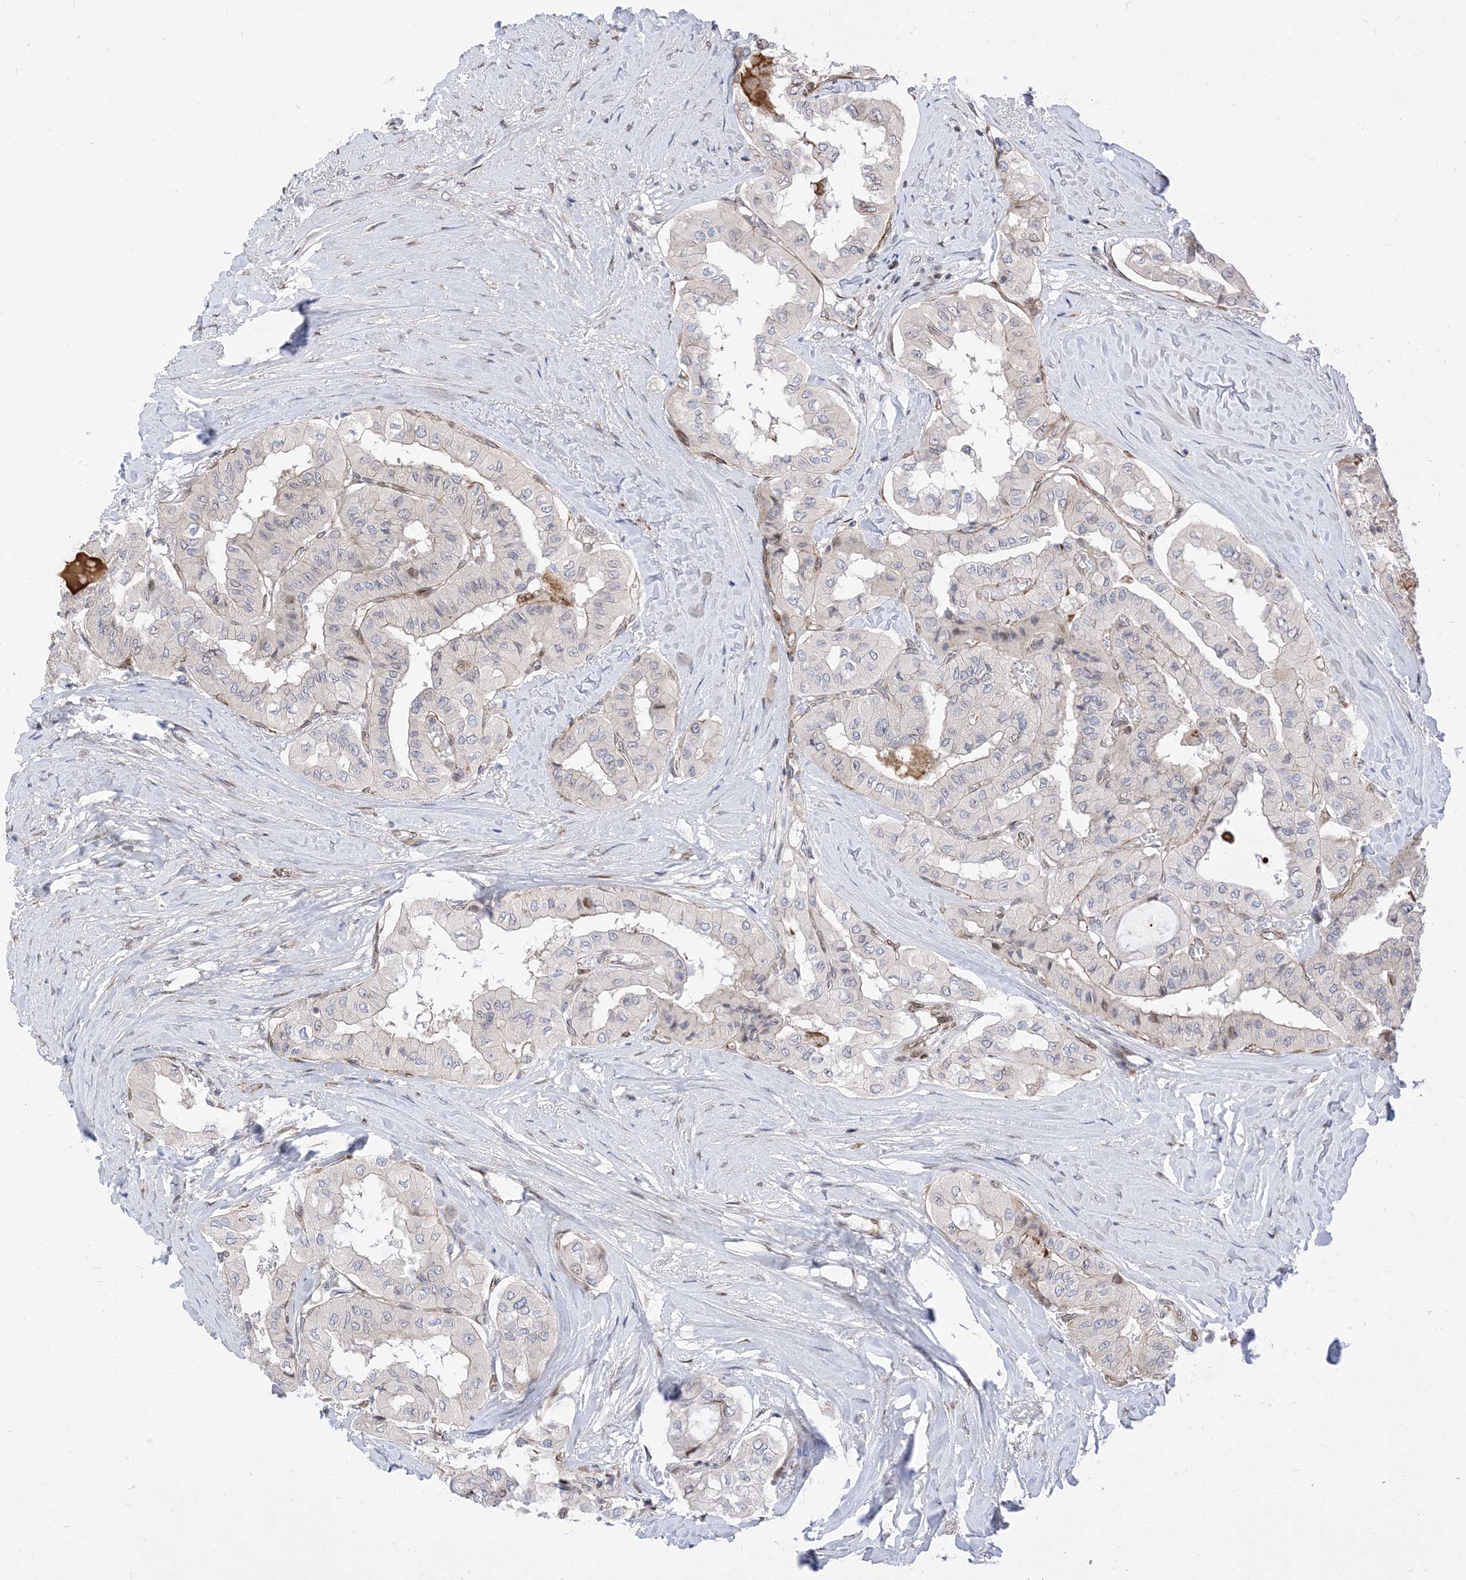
{"staining": {"intensity": "negative", "quantity": "none", "location": "none"}, "tissue": "thyroid cancer", "cell_type": "Tumor cells", "image_type": "cancer", "snomed": [{"axis": "morphology", "description": "Papillary adenocarcinoma, NOS"}, {"axis": "topography", "description": "Thyroid gland"}], "caption": "This is a micrograph of immunohistochemistry staining of thyroid papillary adenocarcinoma, which shows no staining in tumor cells.", "gene": "TYSND1", "patient": {"sex": "female", "age": 59}}